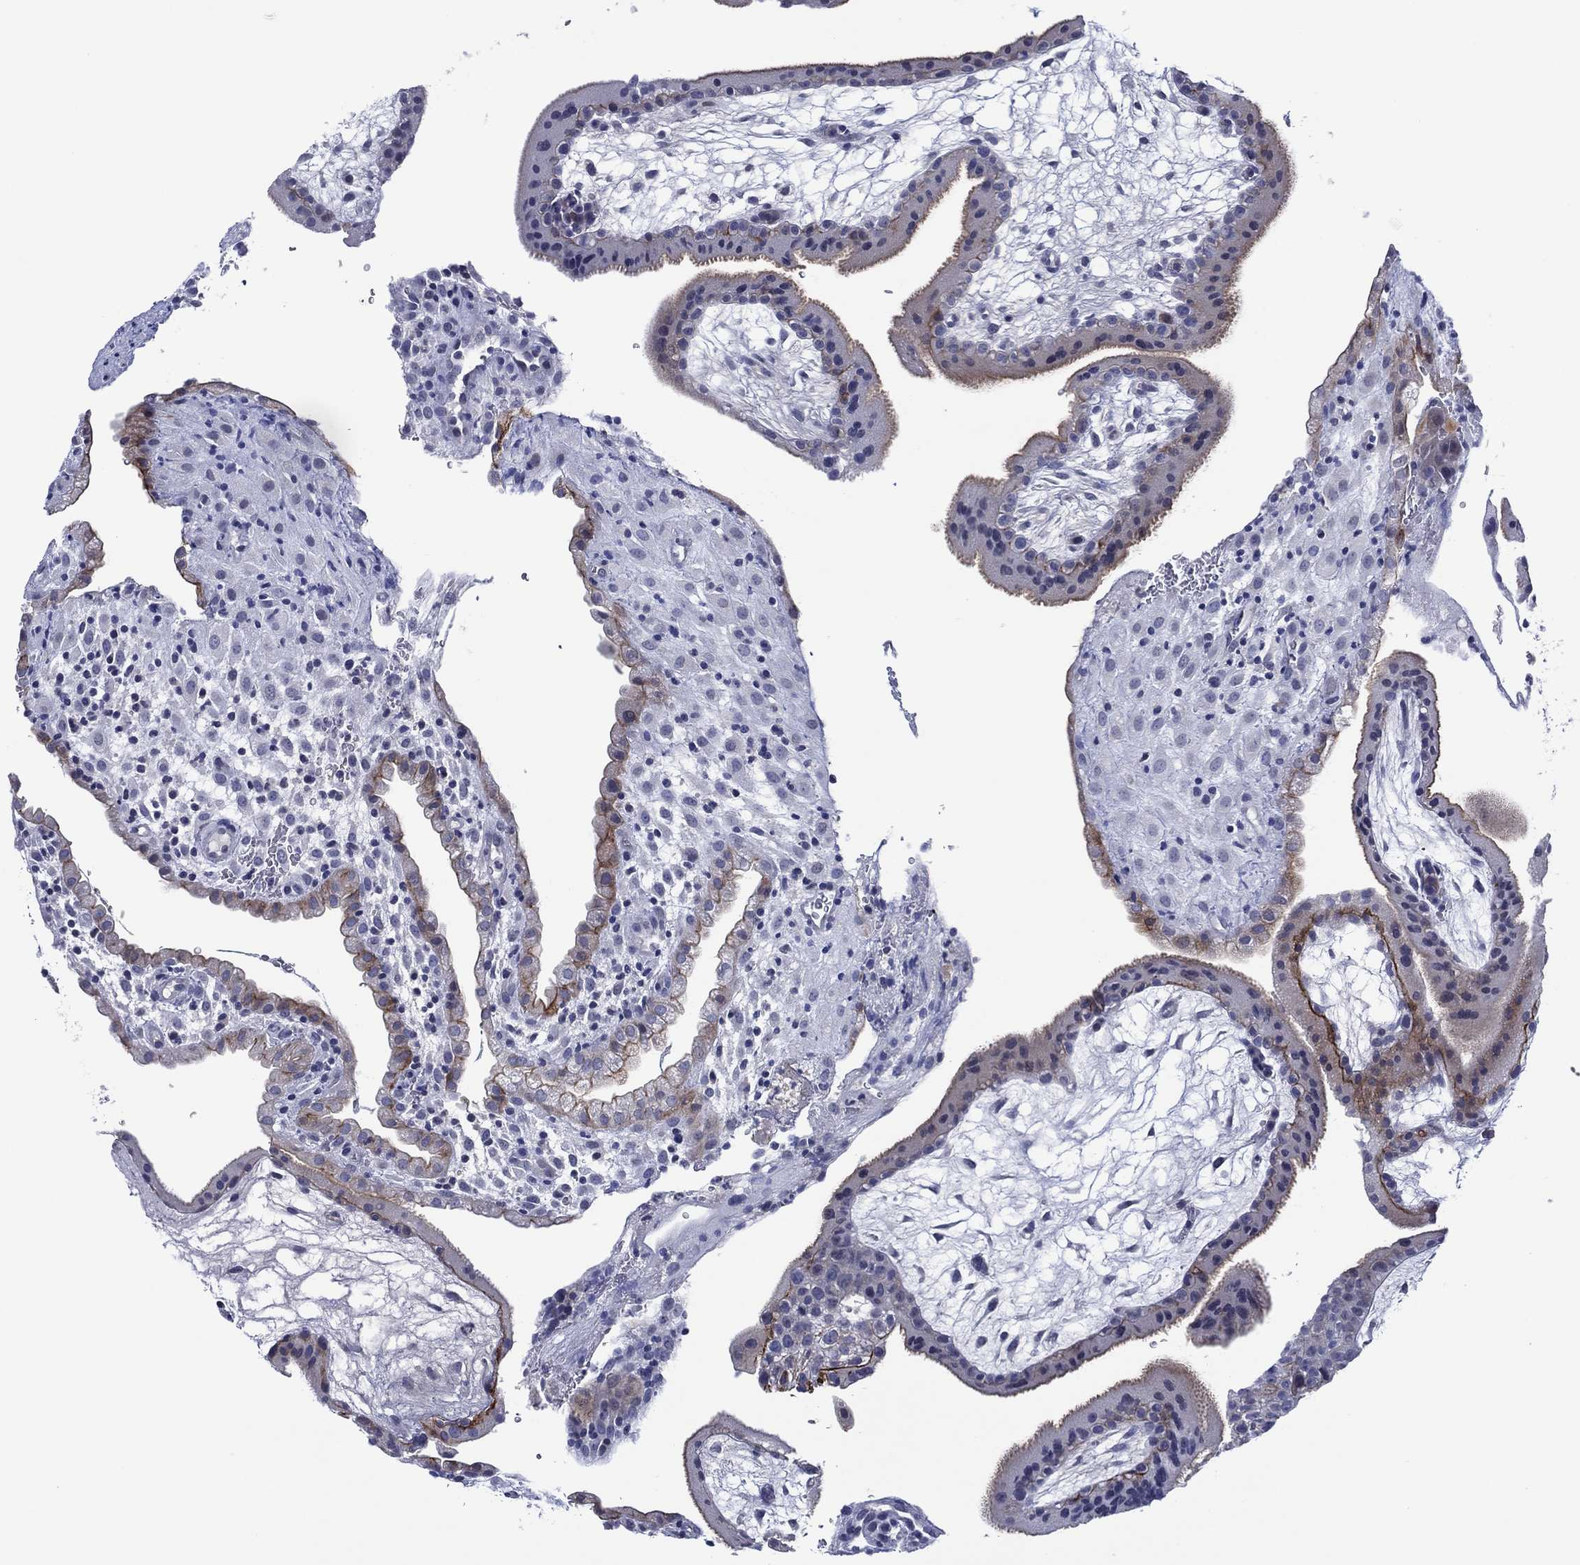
{"staining": {"intensity": "negative", "quantity": "none", "location": "none"}, "tissue": "placenta", "cell_type": "Decidual cells", "image_type": "normal", "snomed": [{"axis": "morphology", "description": "Normal tissue, NOS"}, {"axis": "topography", "description": "Placenta"}], "caption": "A histopathology image of human placenta is negative for staining in decidual cells. The staining is performed using DAB (3,3'-diaminobenzidine) brown chromogen with nuclei counter-stained in using hematoxylin.", "gene": "TRIM31", "patient": {"sex": "female", "age": 19}}